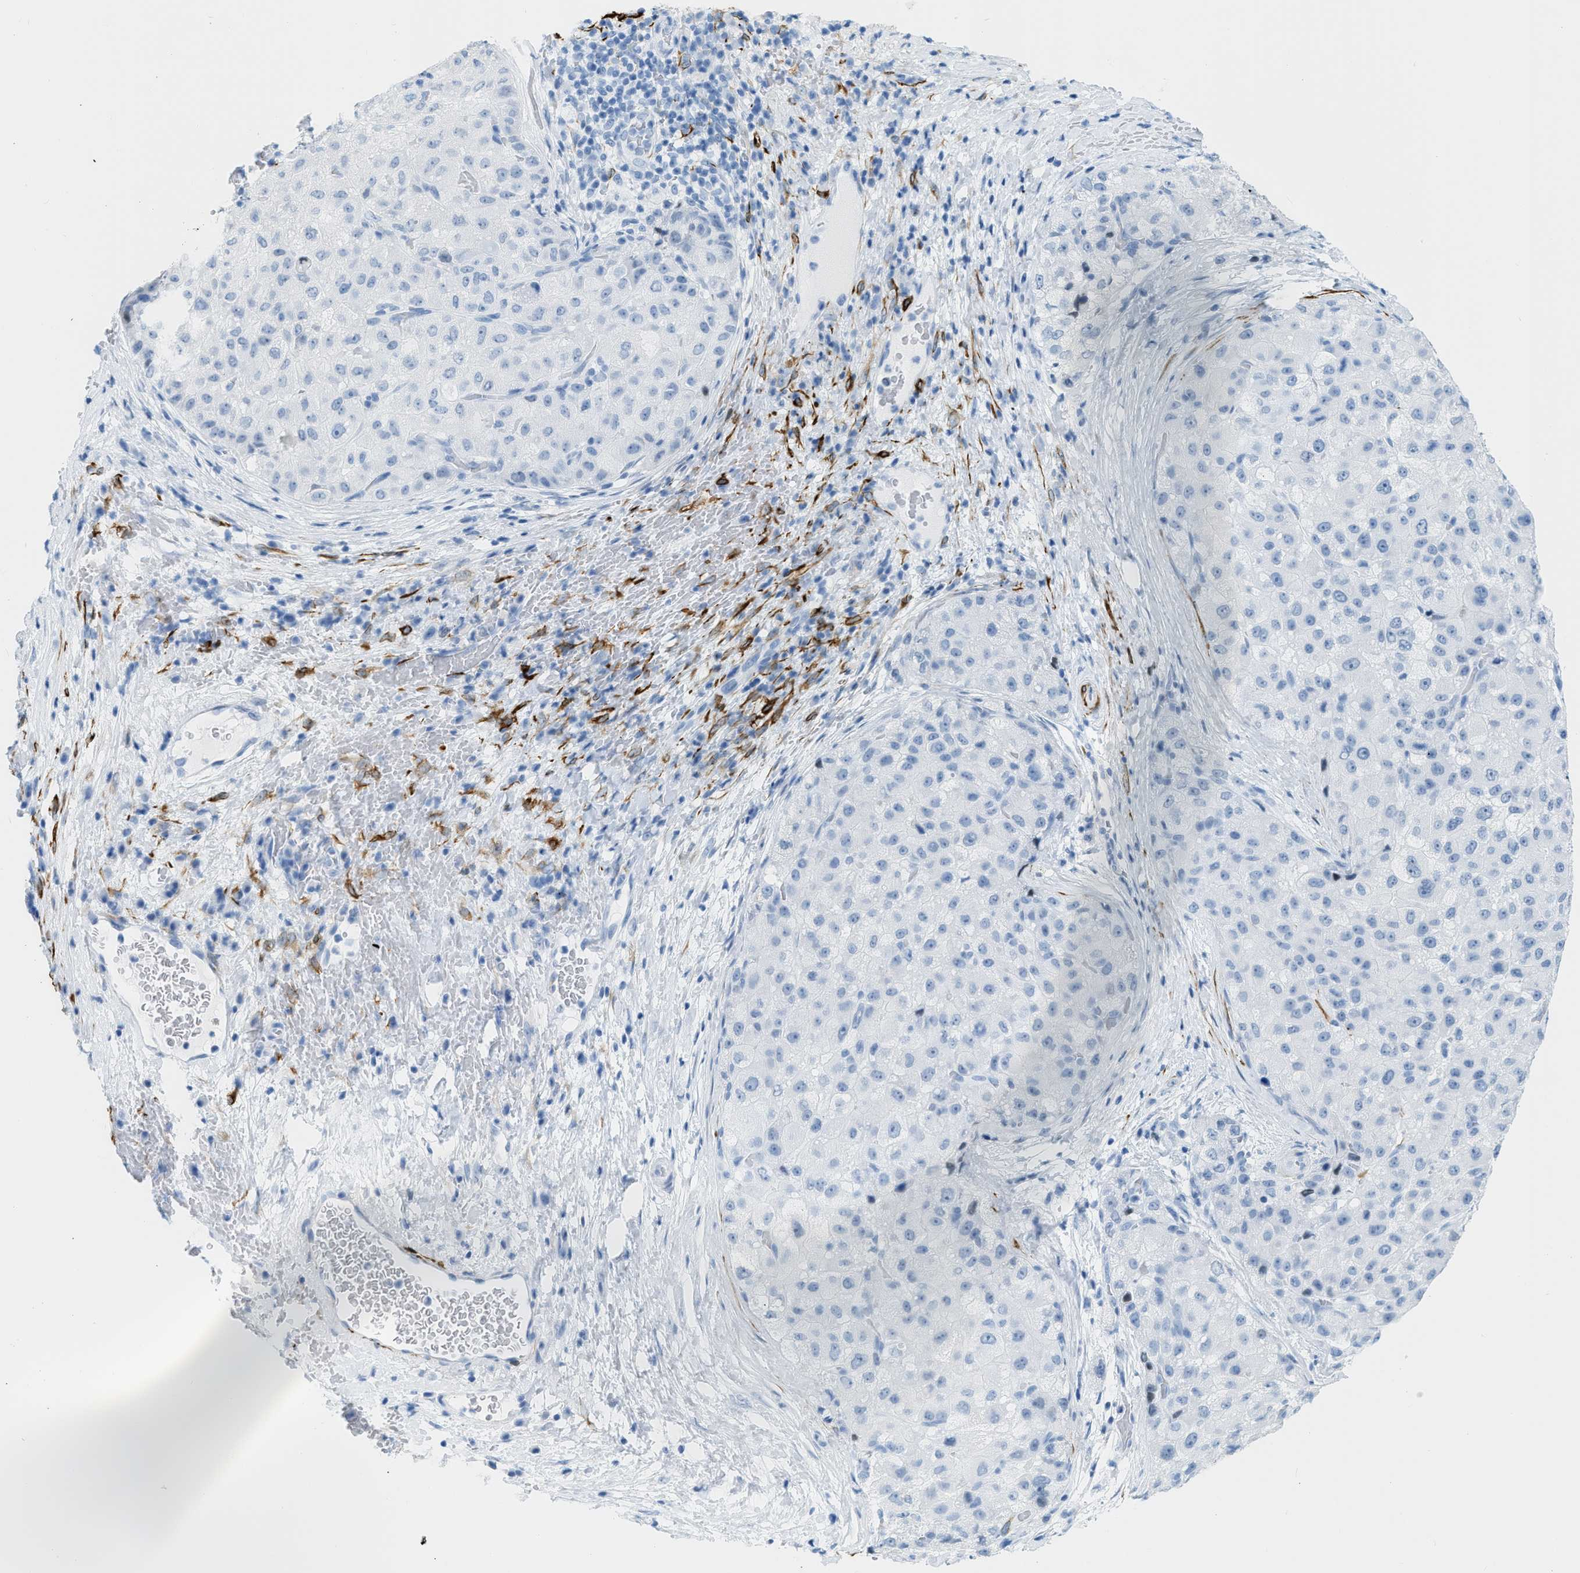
{"staining": {"intensity": "negative", "quantity": "none", "location": "none"}, "tissue": "liver cancer", "cell_type": "Tumor cells", "image_type": "cancer", "snomed": [{"axis": "morphology", "description": "Carcinoma, Hepatocellular, NOS"}, {"axis": "topography", "description": "Liver"}], "caption": "Immunohistochemical staining of hepatocellular carcinoma (liver) exhibits no significant staining in tumor cells.", "gene": "DES", "patient": {"sex": "male", "age": 80}}